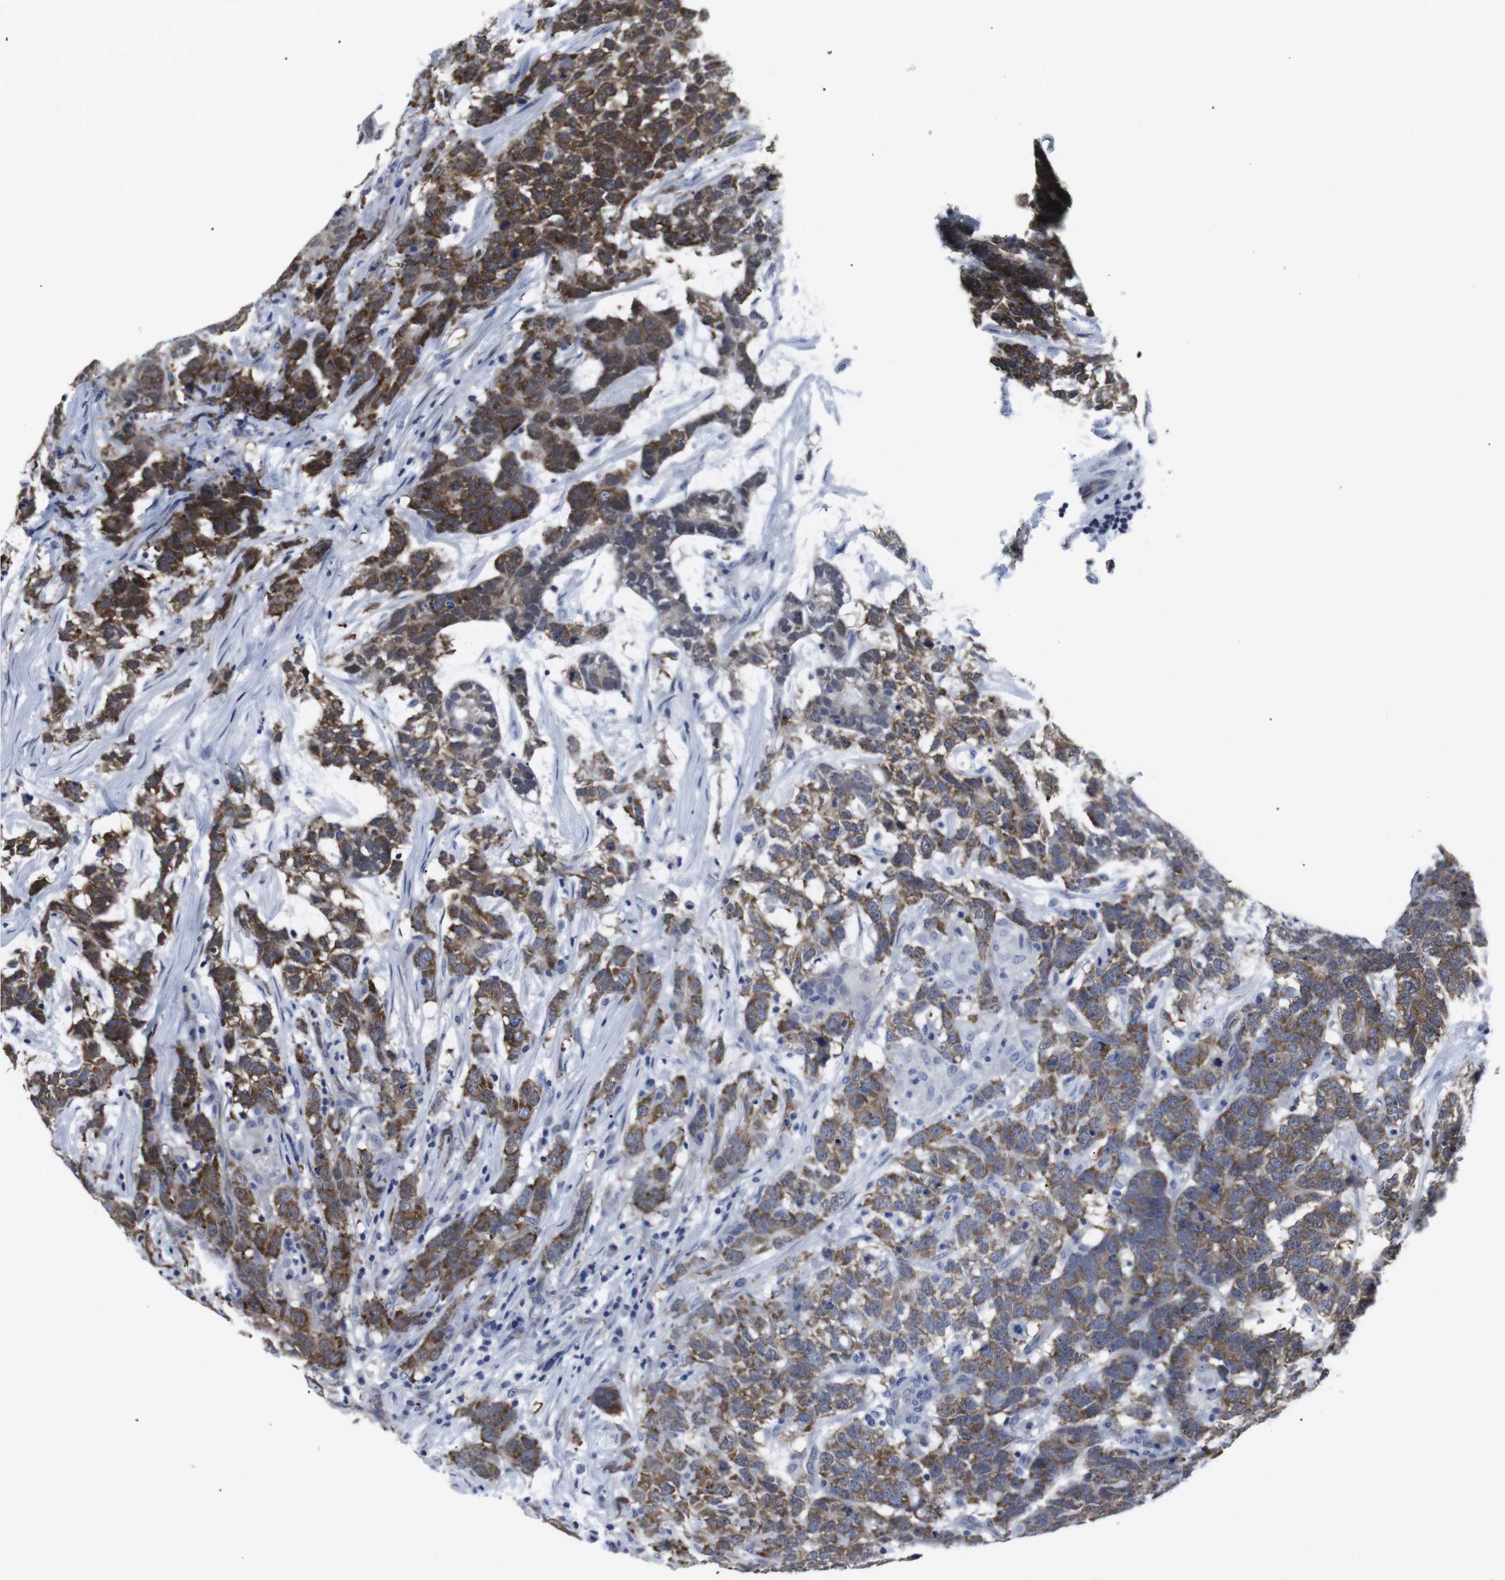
{"staining": {"intensity": "moderate", "quantity": "25%-75%", "location": "cytoplasmic/membranous"}, "tissue": "testis cancer", "cell_type": "Tumor cells", "image_type": "cancer", "snomed": [{"axis": "morphology", "description": "Carcinoma, Embryonal, NOS"}, {"axis": "topography", "description": "Testis"}], "caption": "Testis embryonal carcinoma stained for a protein (brown) exhibits moderate cytoplasmic/membranous positive positivity in approximately 25%-75% of tumor cells.", "gene": "GEMIN2", "patient": {"sex": "male", "age": 26}}